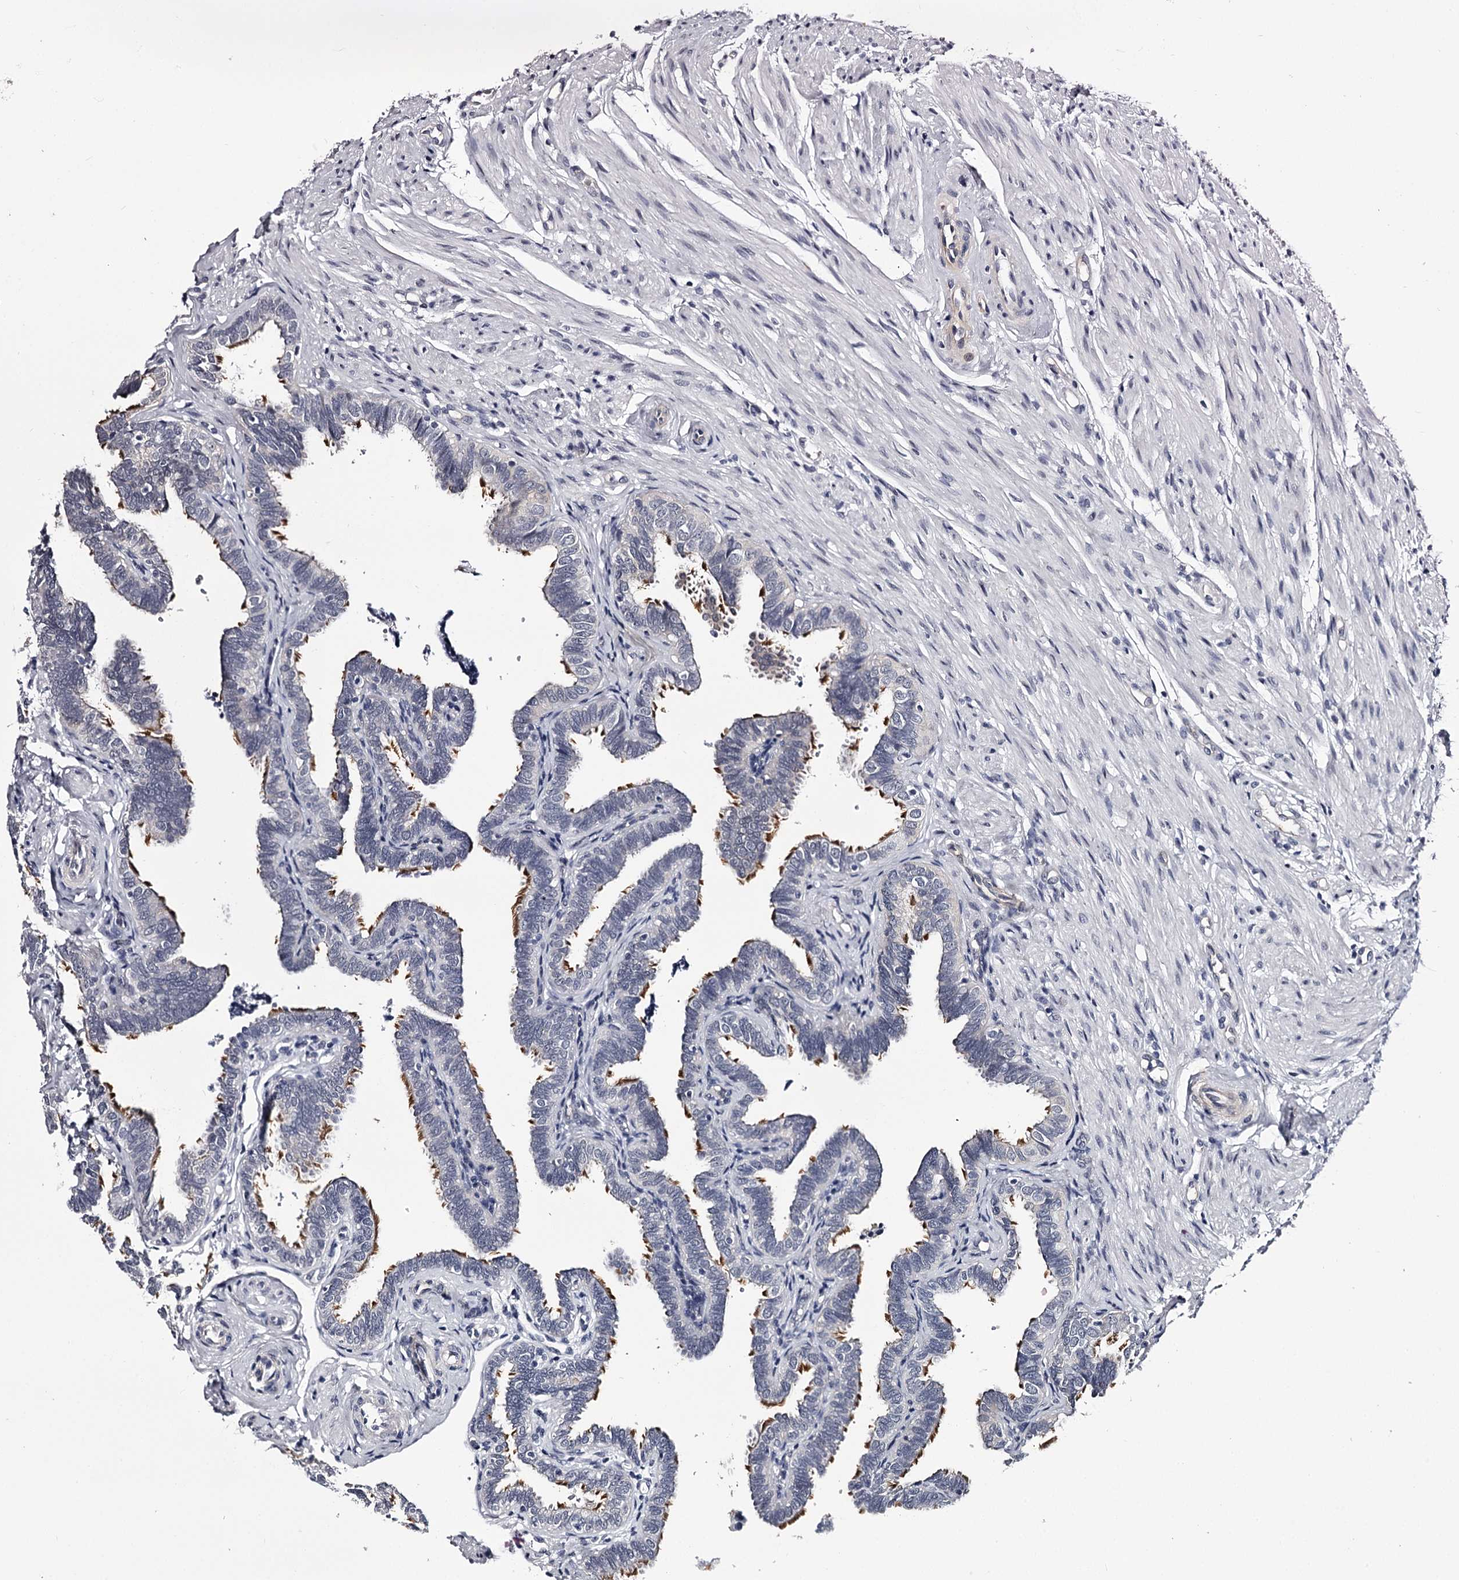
{"staining": {"intensity": "moderate", "quantity": "25%-75%", "location": "cytoplasmic/membranous"}, "tissue": "fallopian tube", "cell_type": "Glandular cells", "image_type": "normal", "snomed": [{"axis": "morphology", "description": "Normal tissue, NOS"}, {"axis": "topography", "description": "Fallopian tube"}], "caption": "The image reveals immunohistochemical staining of normal fallopian tube. There is moderate cytoplasmic/membranous expression is seen in about 25%-75% of glandular cells.", "gene": "OVOL2", "patient": {"sex": "female", "age": 39}}